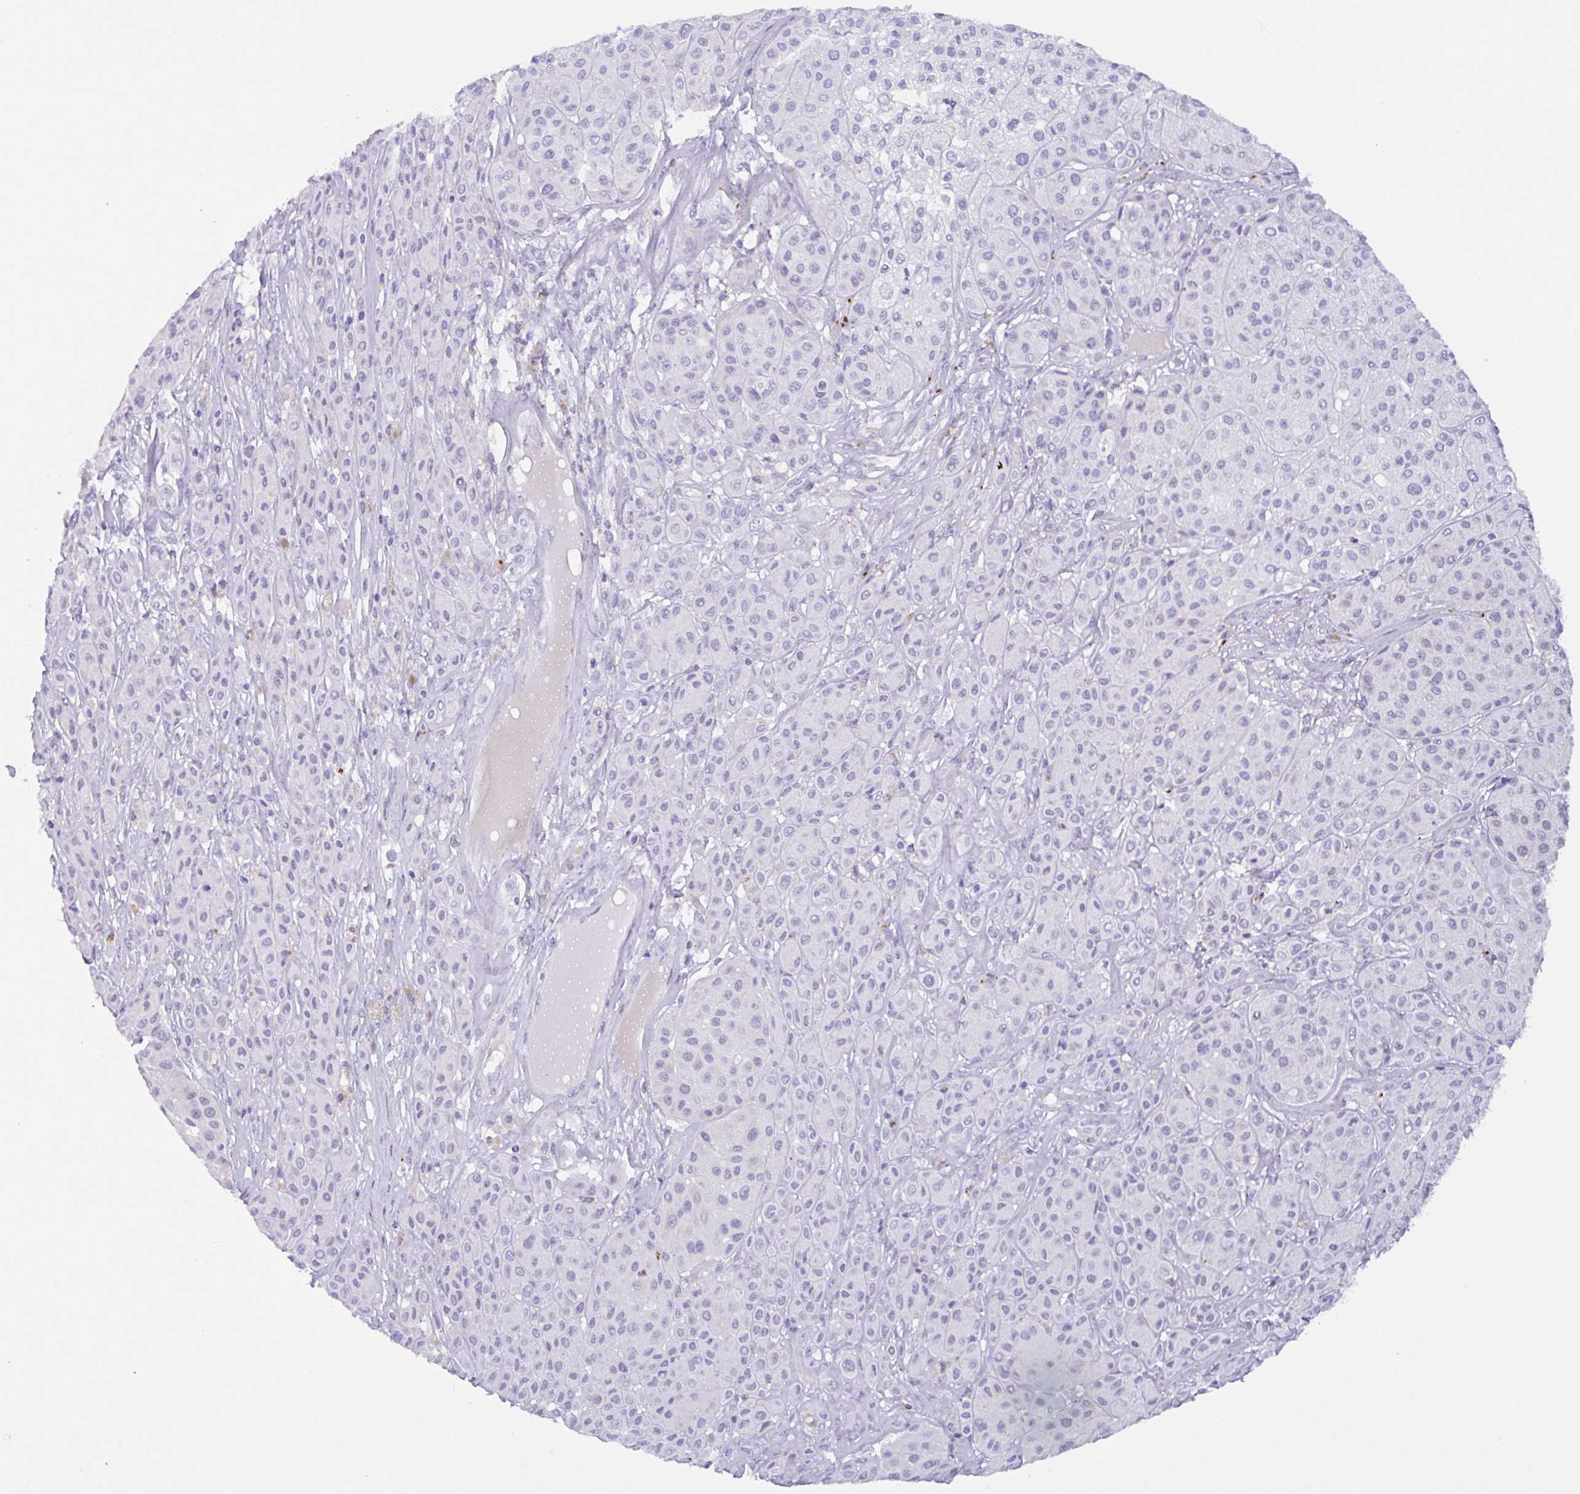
{"staining": {"intensity": "negative", "quantity": "none", "location": "none"}, "tissue": "melanoma", "cell_type": "Tumor cells", "image_type": "cancer", "snomed": [{"axis": "morphology", "description": "Malignant melanoma, Metastatic site"}, {"axis": "topography", "description": "Smooth muscle"}], "caption": "DAB (3,3'-diaminobenzidine) immunohistochemical staining of melanoma exhibits no significant positivity in tumor cells.", "gene": "DTWD2", "patient": {"sex": "male", "age": 41}}